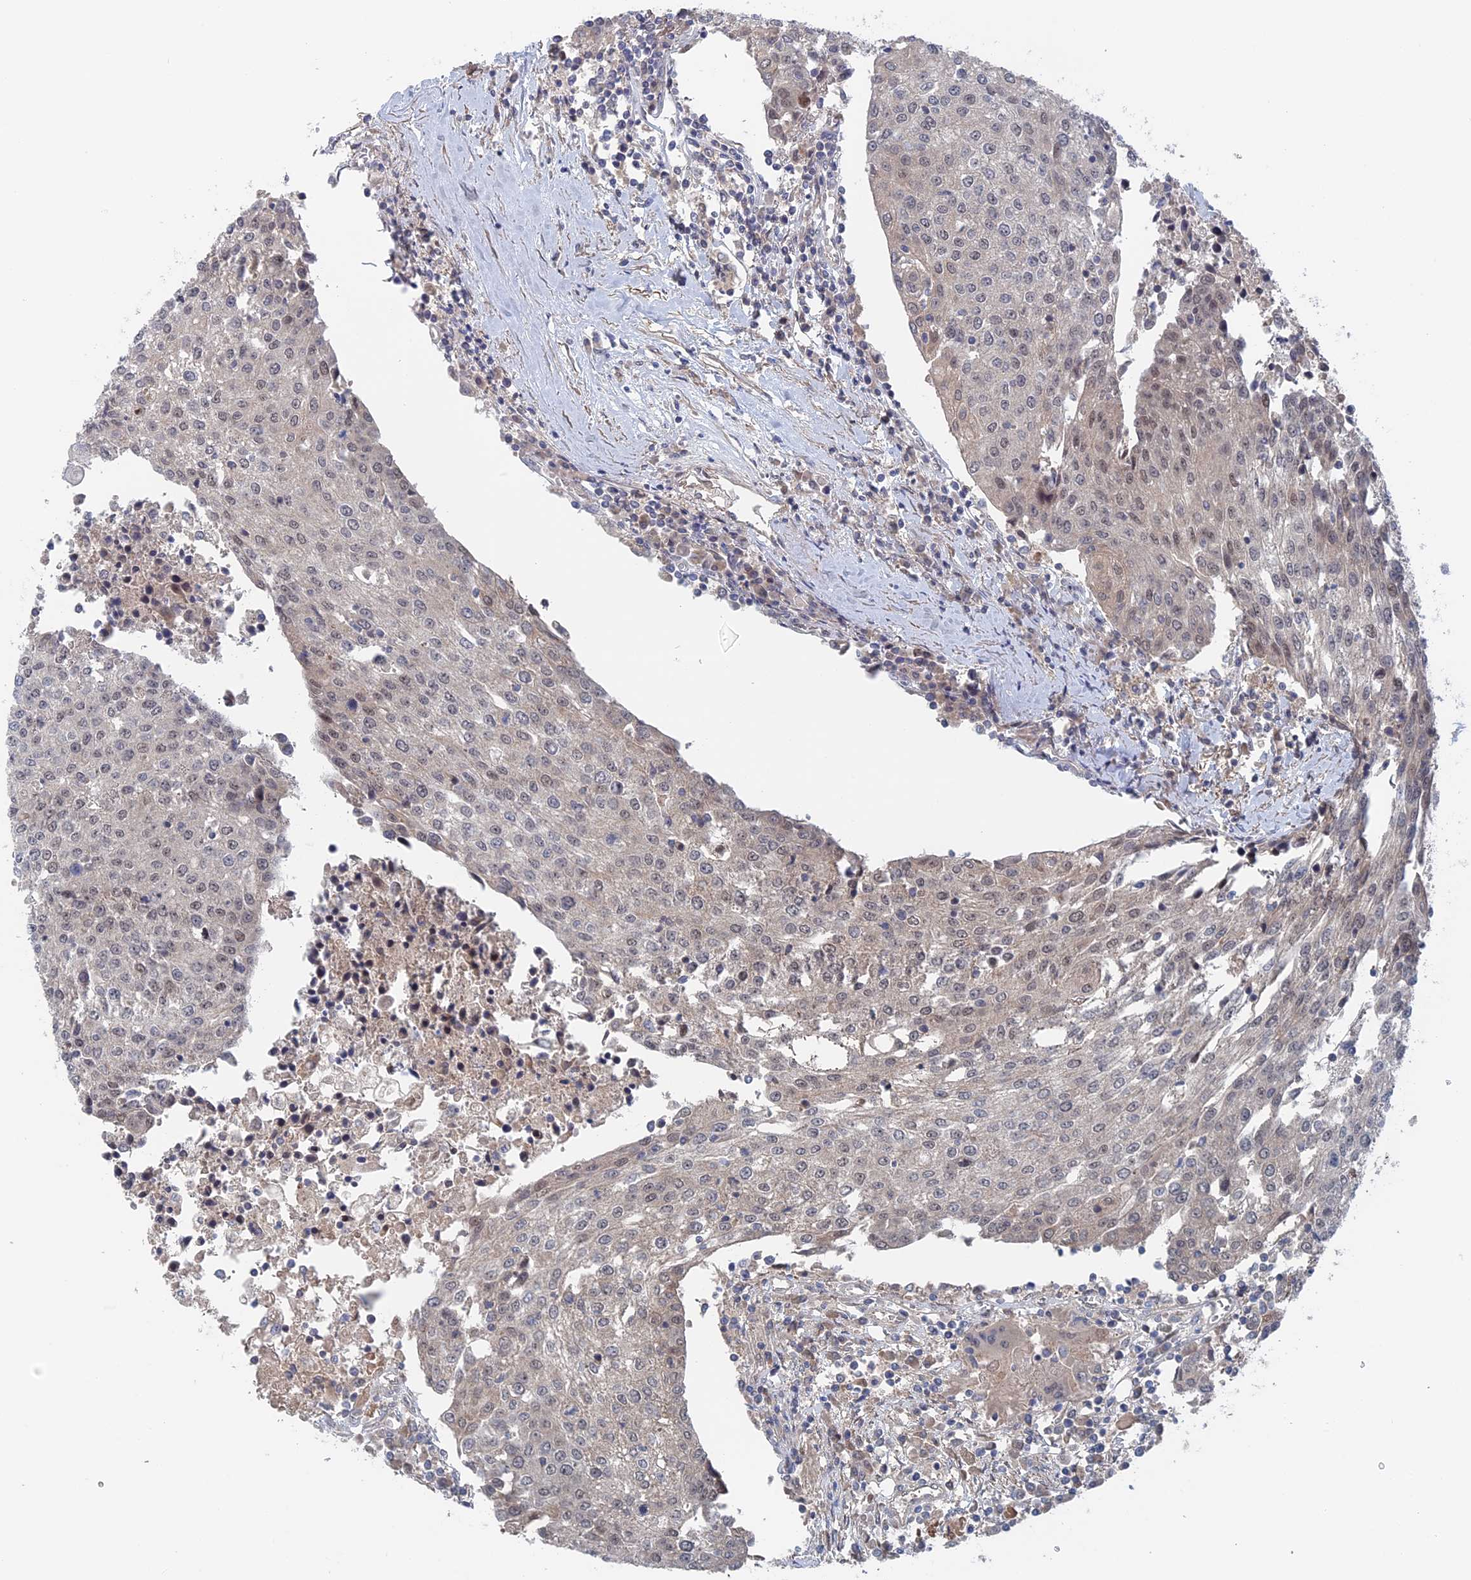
{"staining": {"intensity": "negative", "quantity": "none", "location": "none"}, "tissue": "urothelial cancer", "cell_type": "Tumor cells", "image_type": "cancer", "snomed": [{"axis": "morphology", "description": "Urothelial carcinoma, High grade"}, {"axis": "topography", "description": "Urinary bladder"}], "caption": "Tumor cells are negative for protein expression in human urothelial cancer. (Stains: DAB (3,3'-diaminobenzidine) immunohistochemistry (IHC) with hematoxylin counter stain, Microscopy: brightfield microscopy at high magnification).", "gene": "ELOVL6", "patient": {"sex": "female", "age": 85}}